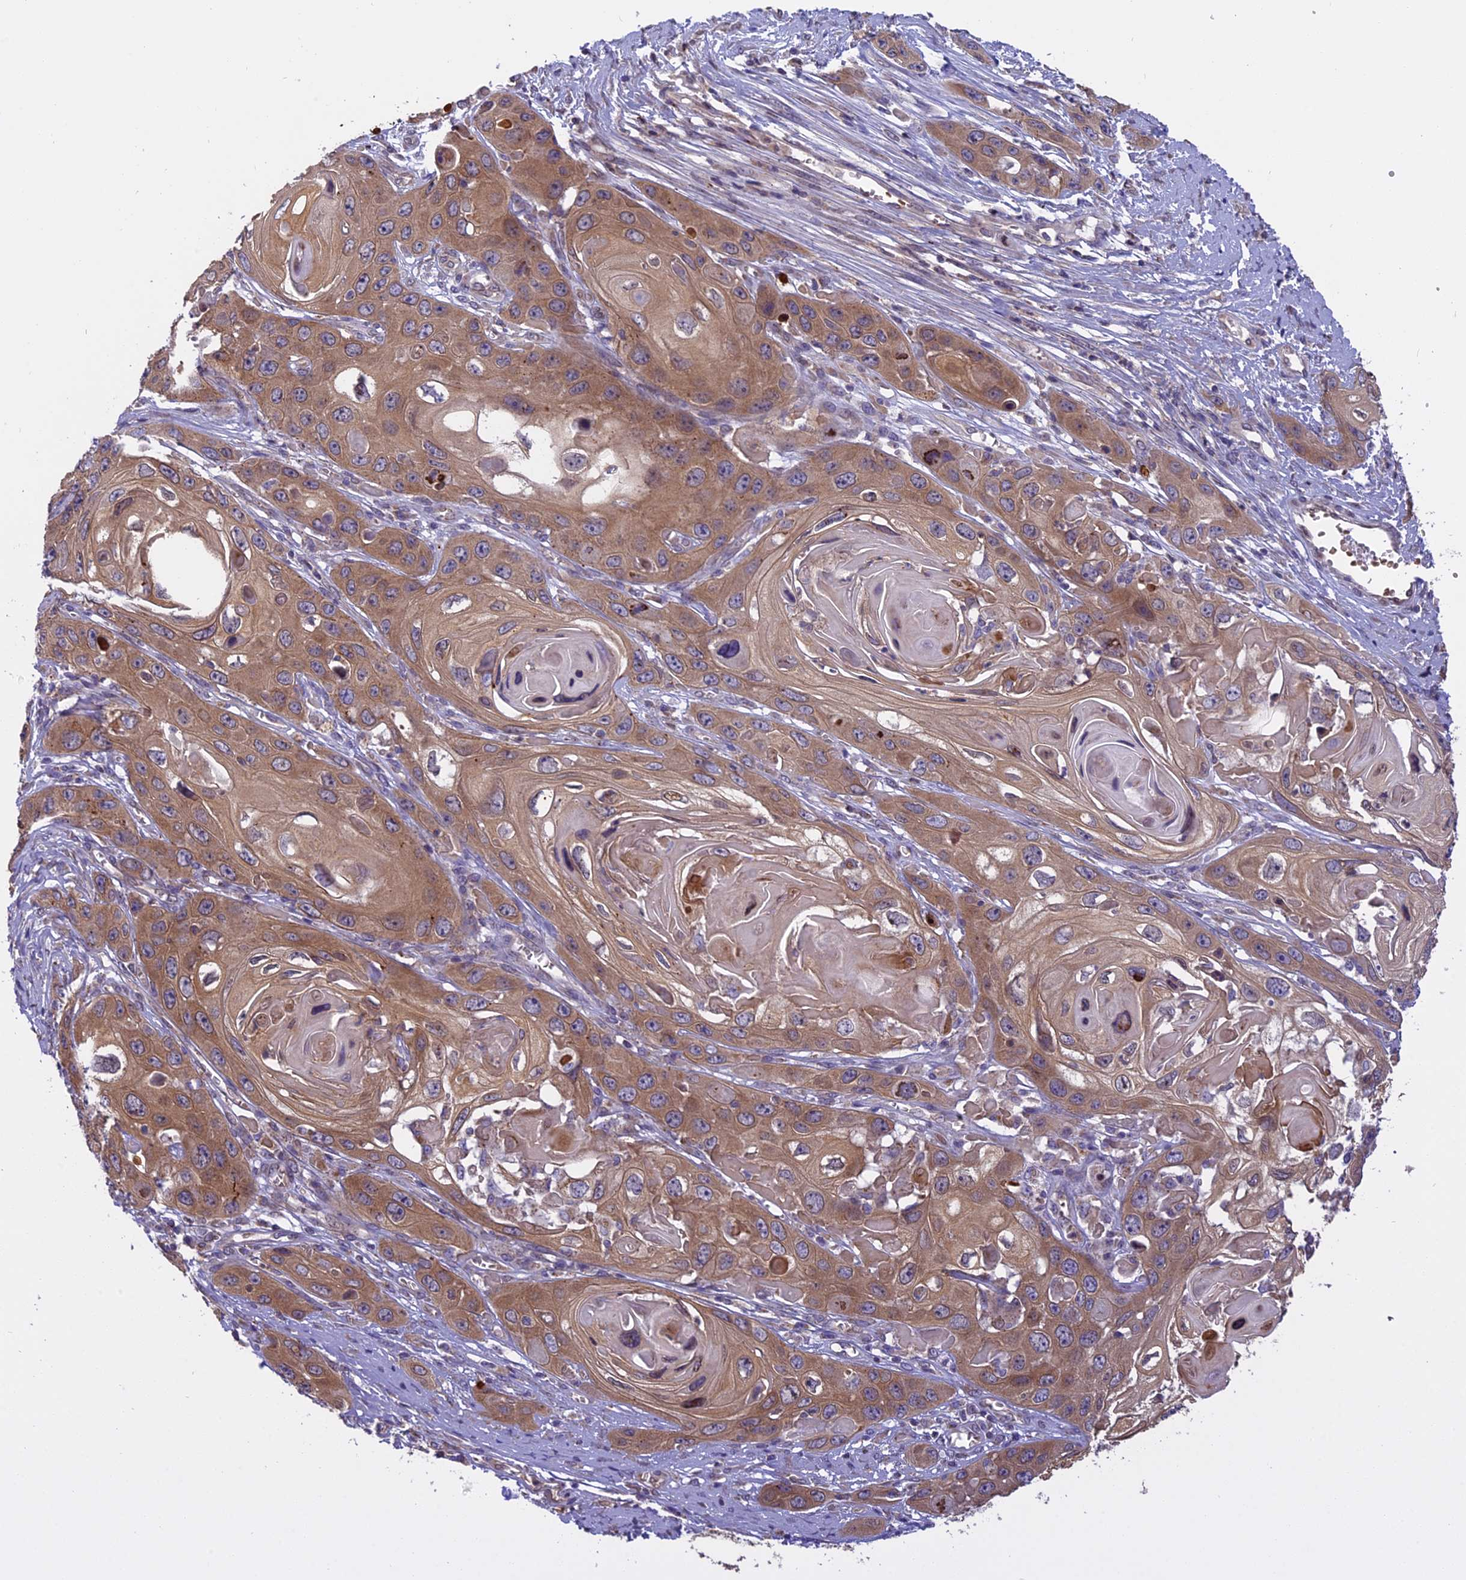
{"staining": {"intensity": "moderate", "quantity": ">75%", "location": "cytoplasmic/membranous"}, "tissue": "skin cancer", "cell_type": "Tumor cells", "image_type": "cancer", "snomed": [{"axis": "morphology", "description": "Squamous cell carcinoma, NOS"}, {"axis": "topography", "description": "Skin"}], "caption": "Protein expression analysis of human skin cancer reveals moderate cytoplasmic/membranous expression in approximately >75% of tumor cells. (DAB IHC, brown staining for protein, blue staining for nuclei).", "gene": "CHMP2A", "patient": {"sex": "male", "age": 55}}